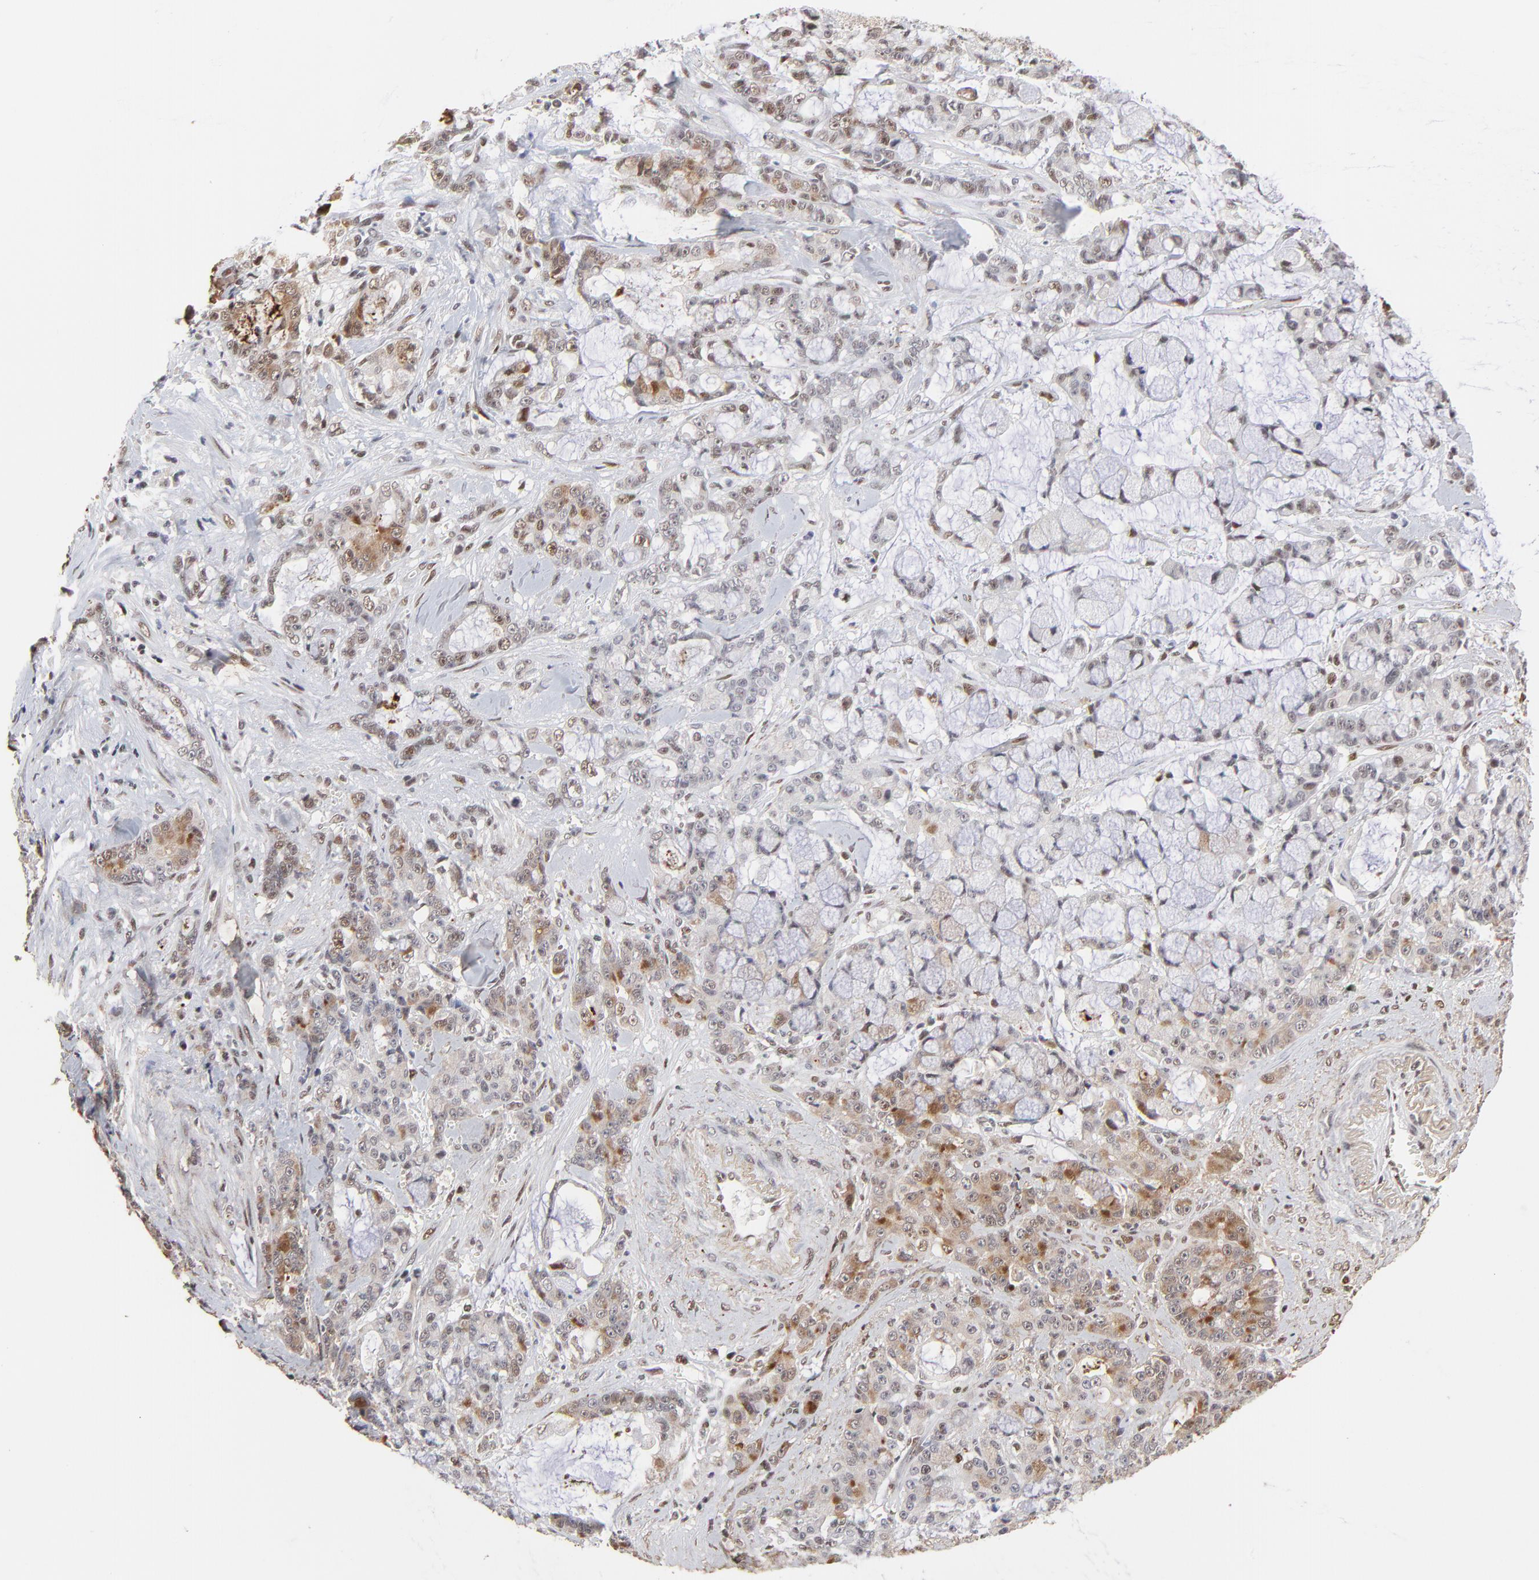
{"staining": {"intensity": "weak", "quantity": "25%-75%", "location": "nuclear"}, "tissue": "pancreatic cancer", "cell_type": "Tumor cells", "image_type": "cancer", "snomed": [{"axis": "morphology", "description": "Adenocarcinoma, NOS"}, {"axis": "topography", "description": "Pancreas"}], "caption": "Protein analysis of adenocarcinoma (pancreatic) tissue shows weak nuclear positivity in about 25%-75% of tumor cells.", "gene": "OGFOD1", "patient": {"sex": "female", "age": 73}}